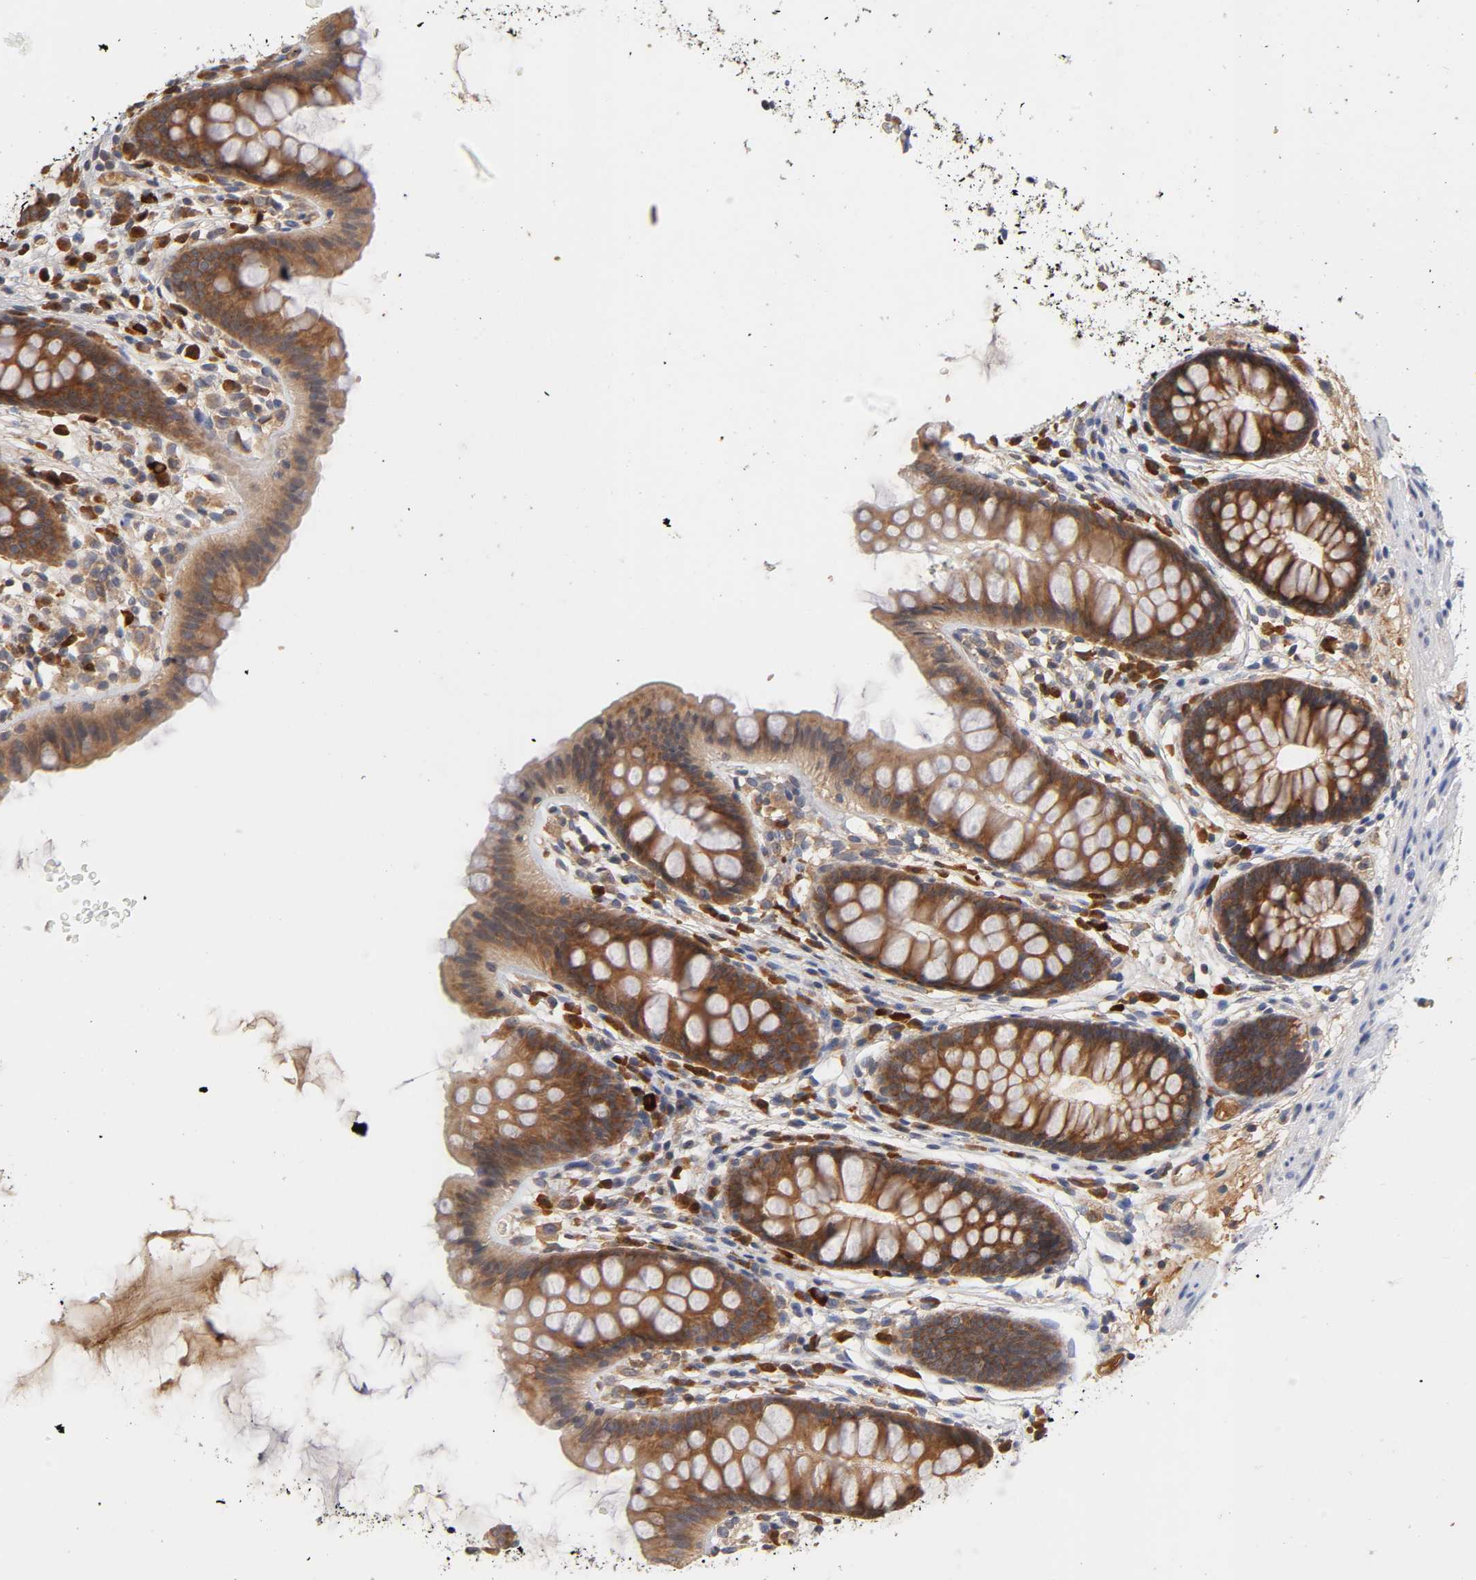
{"staining": {"intensity": "moderate", "quantity": "25%-75%", "location": "cytoplasmic/membranous"}, "tissue": "colon", "cell_type": "Endothelial cells", "image_type": "normal", "snomed": [{"axis": "morphology", "description": "Normal tissue, NOS"}, {"axis": "topography", "description": "Smooth muscle"}, {"axis": "topography", "description": "Colon"}], "caption": "A high-resolution histopathology image shows immunohistochemistry staining of unremarkable colon, which displays moderate cytoplasmic/membranous positivity in approximately 25%-75% of endothelial cells. (IHC, brightfield microscopy, high magnification).", "gene": "RPS29", "patient": {"sex": "male", "age": 67}}